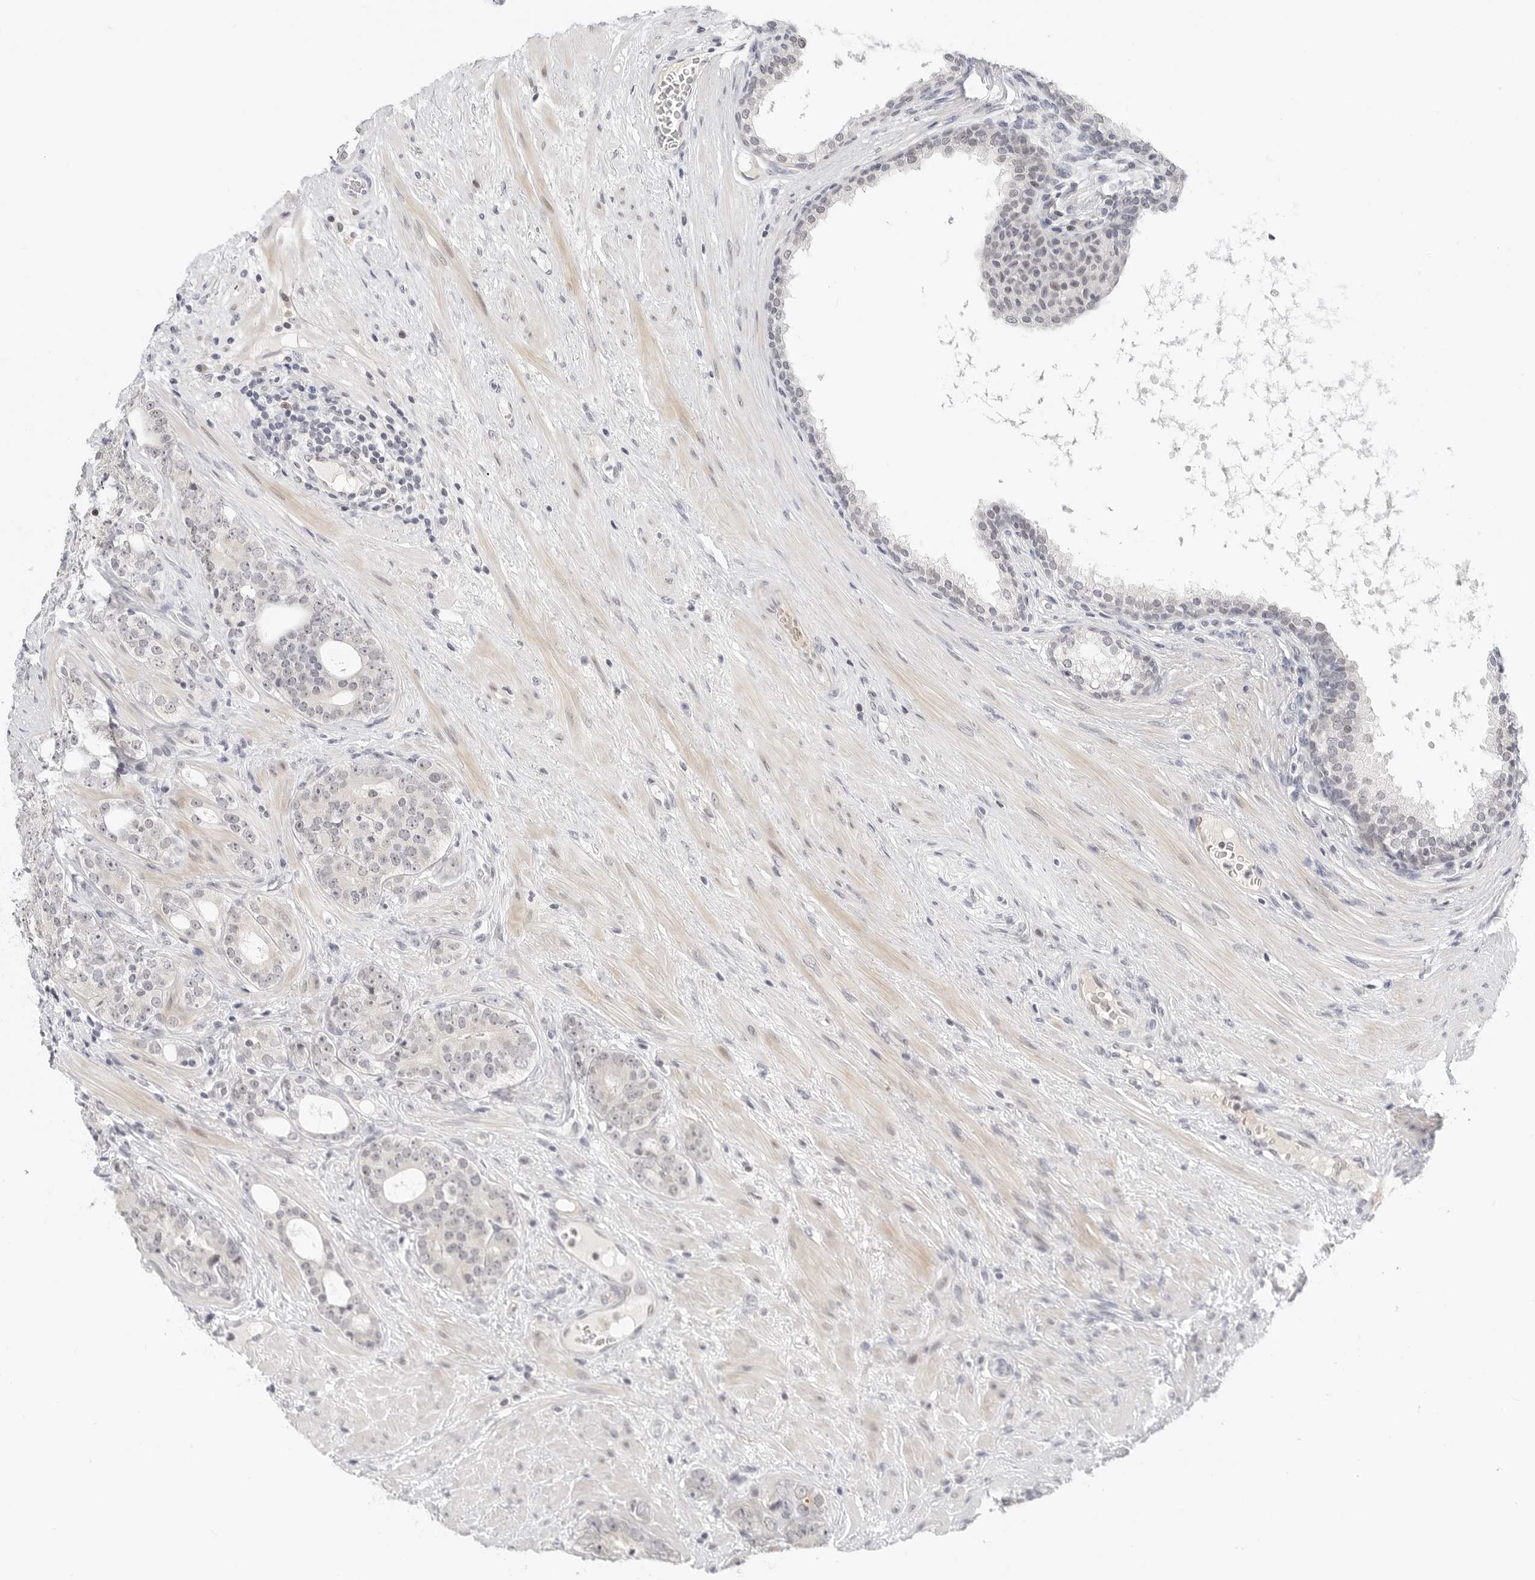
{"staining": {"intensity": "weak", "quantity": "<25%", "location": "nuclear"}, "tissue": "prostate cancer", "cell_type": "Tumor cells", "image_type": "cancer", "snomed": [{"axis": "morphology", "description": "Adenocarcinoma, High grade"}, {"axis": "topography", "description": "Prostate"}], "caption": "Prostate cancer (adenocarcinoma (high-grade)) was stained to show a protein in brown. There is no significant expression in tumor cells.", "gene": "TSEN2", "patient": {"sex": "male", "age": 56}}